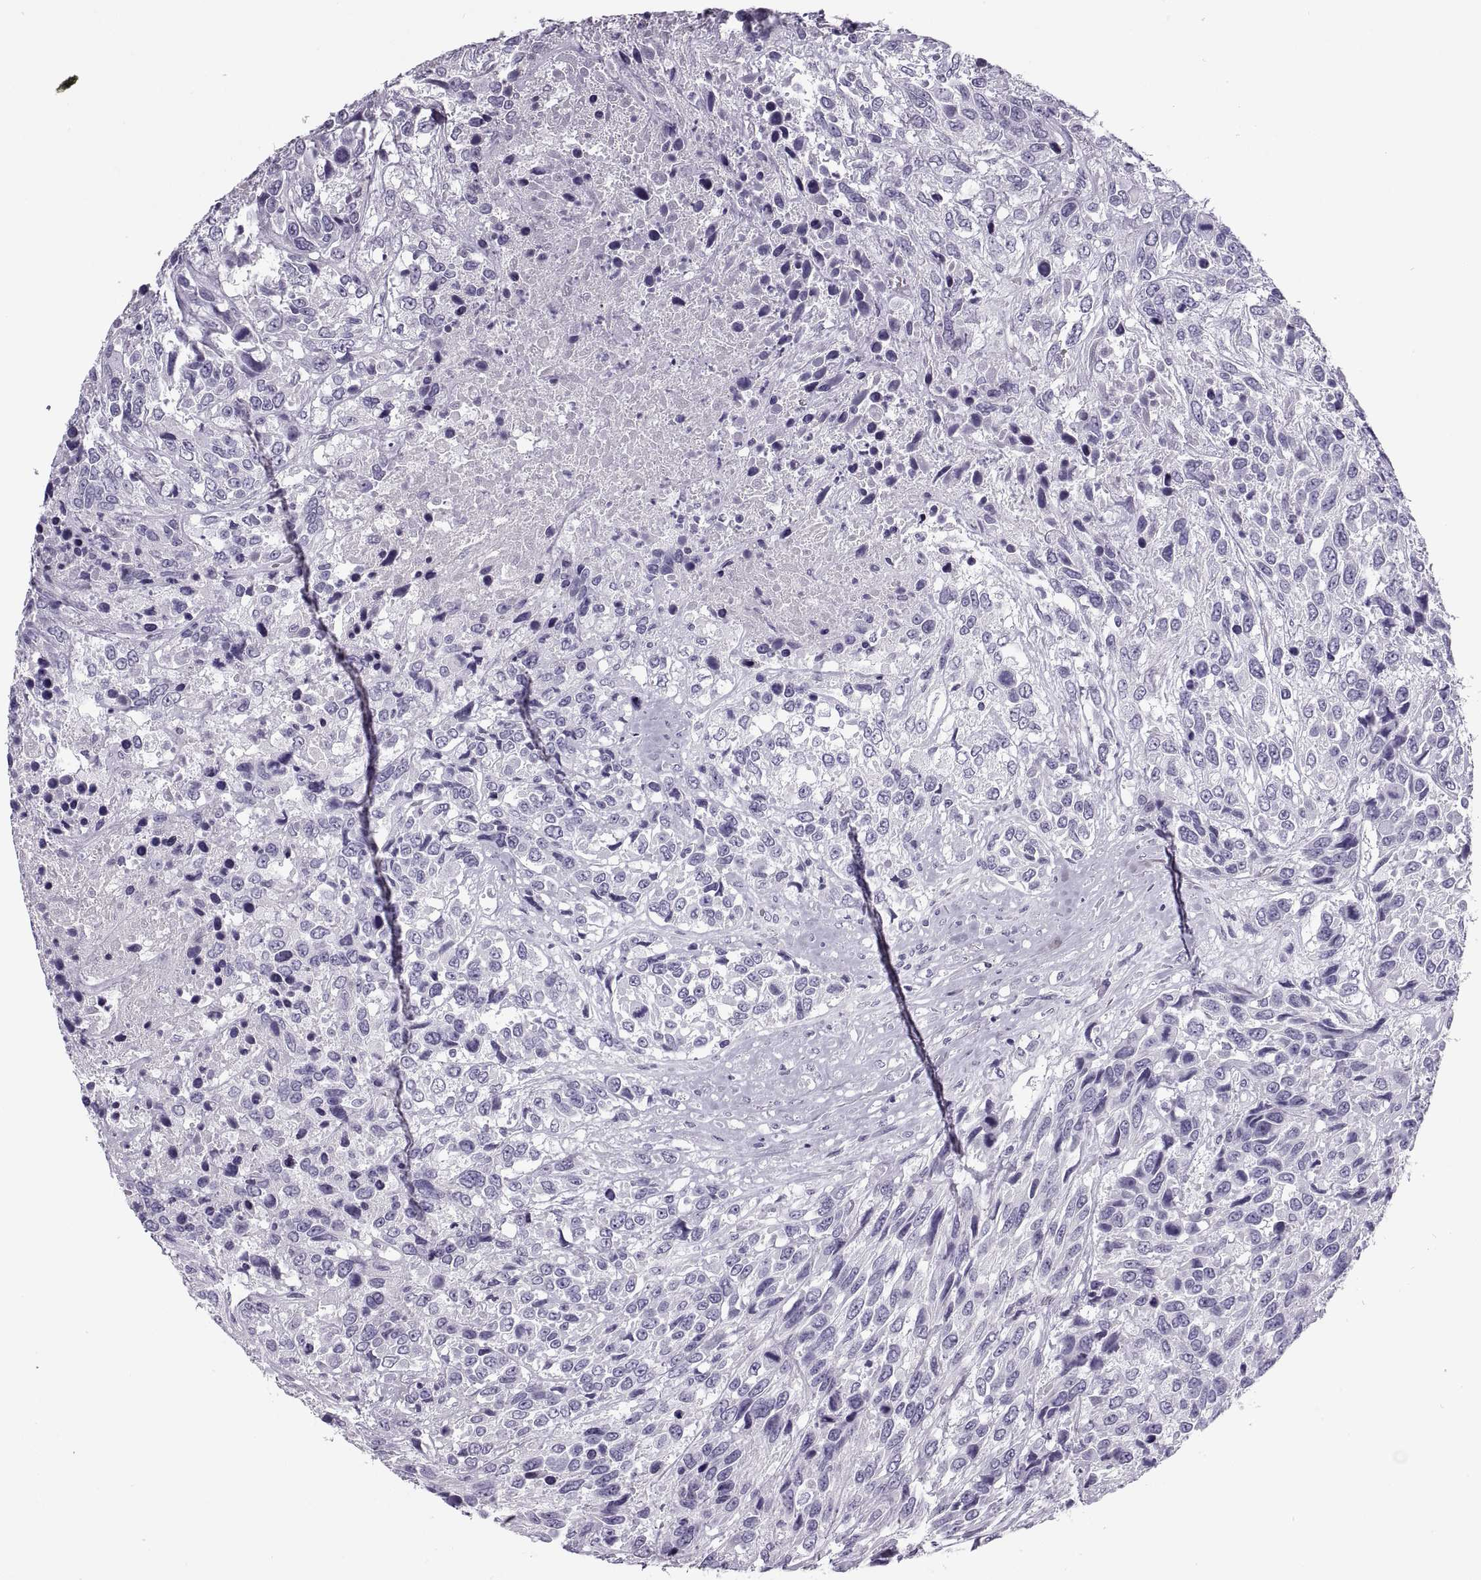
{"staining": {"intensity": "negative", "quantity": "none", "location": "none"}, "tissue": "urothelial cancer", "cell_type": "Tumor cells", "image_type": "cancer", "snomed": [{"axis": "morphology", "description": "Urothelial carcinoma, High grade"}, {"axis": "topography", "description": "Urinary bladder"}], "caption": "Protein analysis of urothelial carcinoma (high-grade) exhibits no significant positivity in tumor cells.", "gene": "RLBP1", "patient": {"sex": "female", "age": 70}}